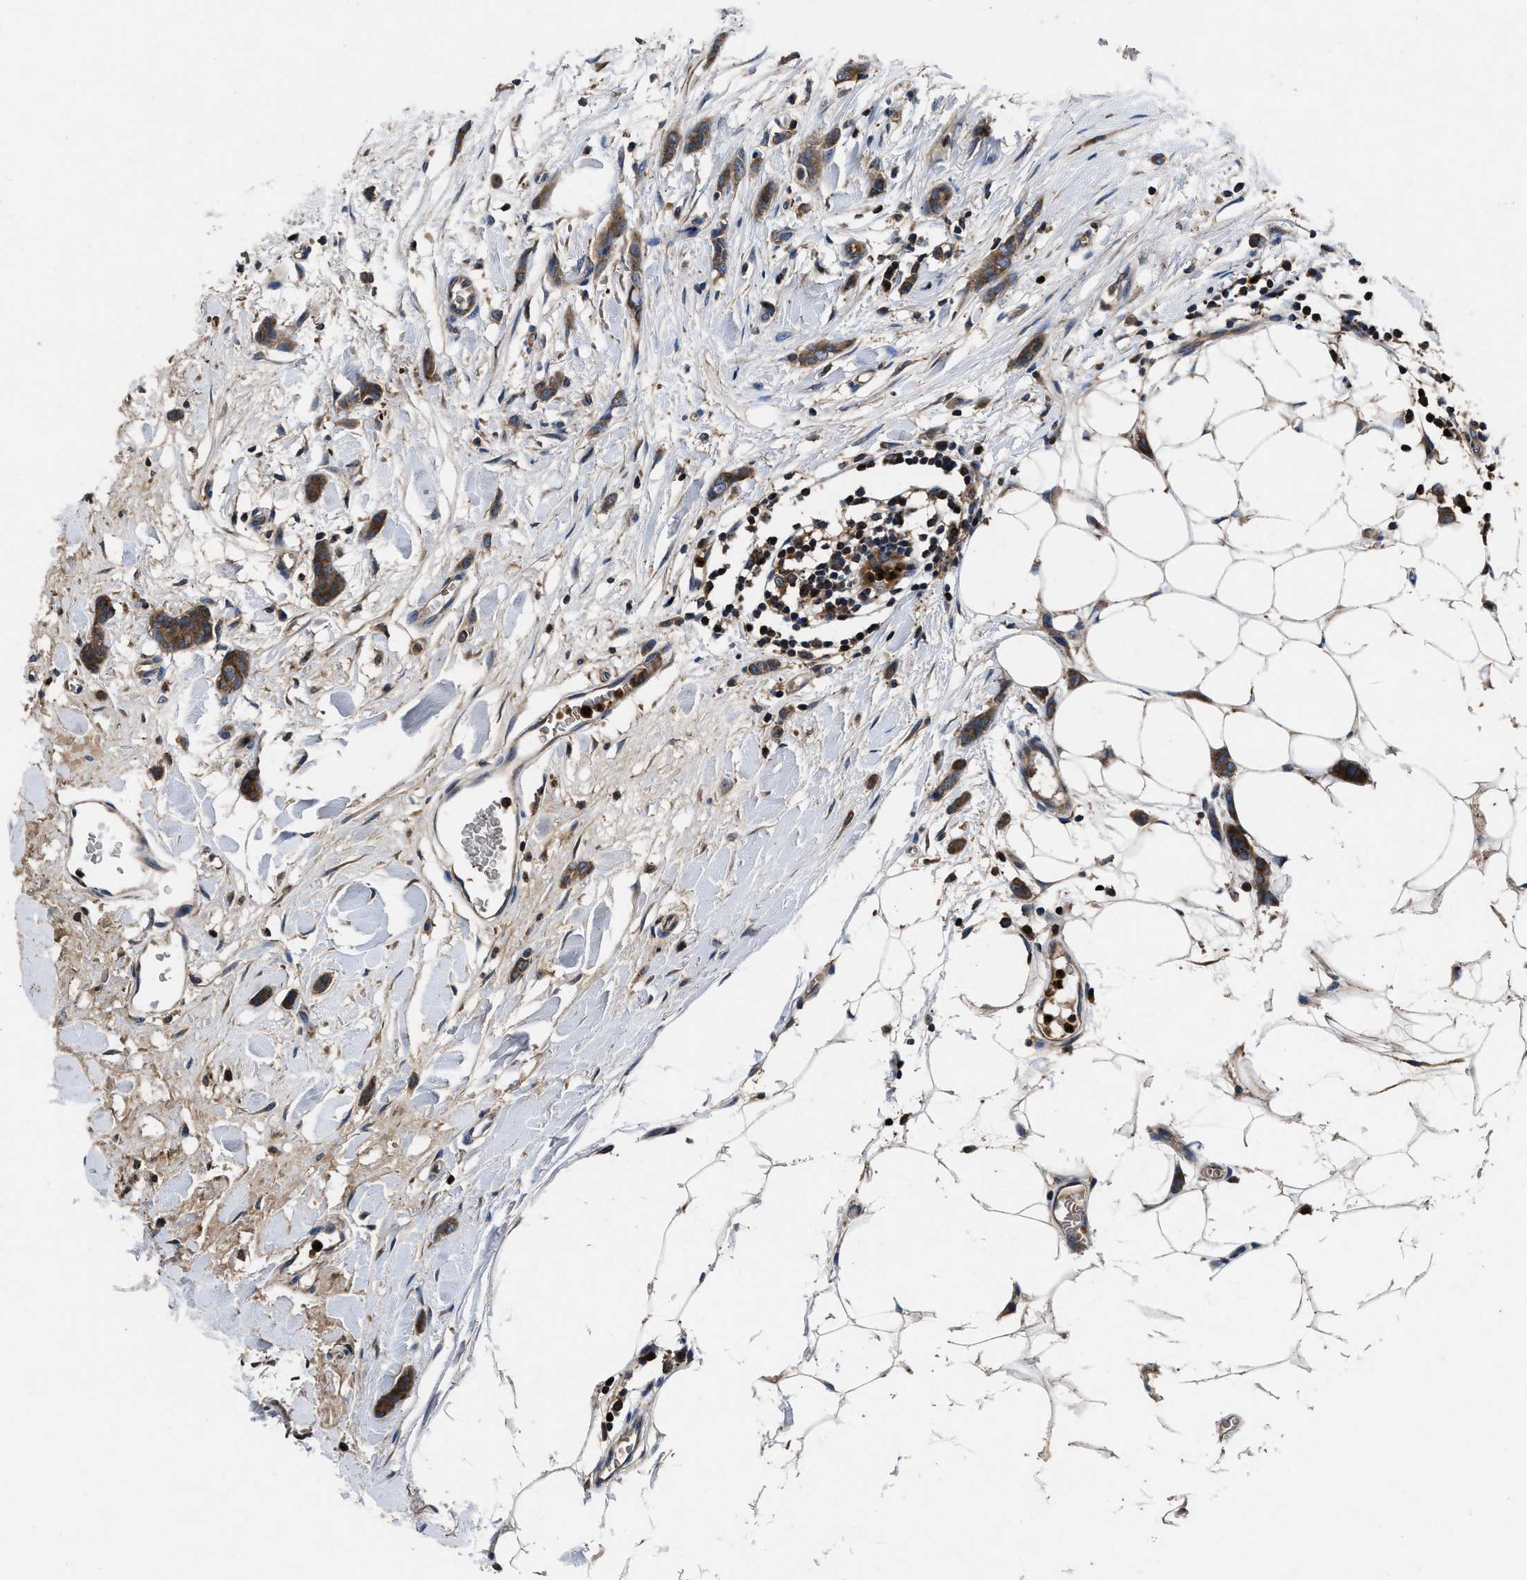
{"staining": {"intensity": "moderate", "quantity": ">75%", "location": "cytoplasmic/membranous"}, "tissue": "breast cancer", "cell_type": "Tumor cells", "image_type": "cancer", "snomed": [{"axis": "morphology", "description": "Lobular carcinoma"}, {"axis": "topography", "description": "Skin"}, {"axis": "topography", "description": "Breast"}], "caption": "IHC micrograph of breast cancer stained for a protein (brown), which demonstrates medium levels of moderate cytoplasmic/membranous staining in approximately >75% of tumor cells.", "gene": "YBEY", "patient": {"sex": "female", "age": 46}}